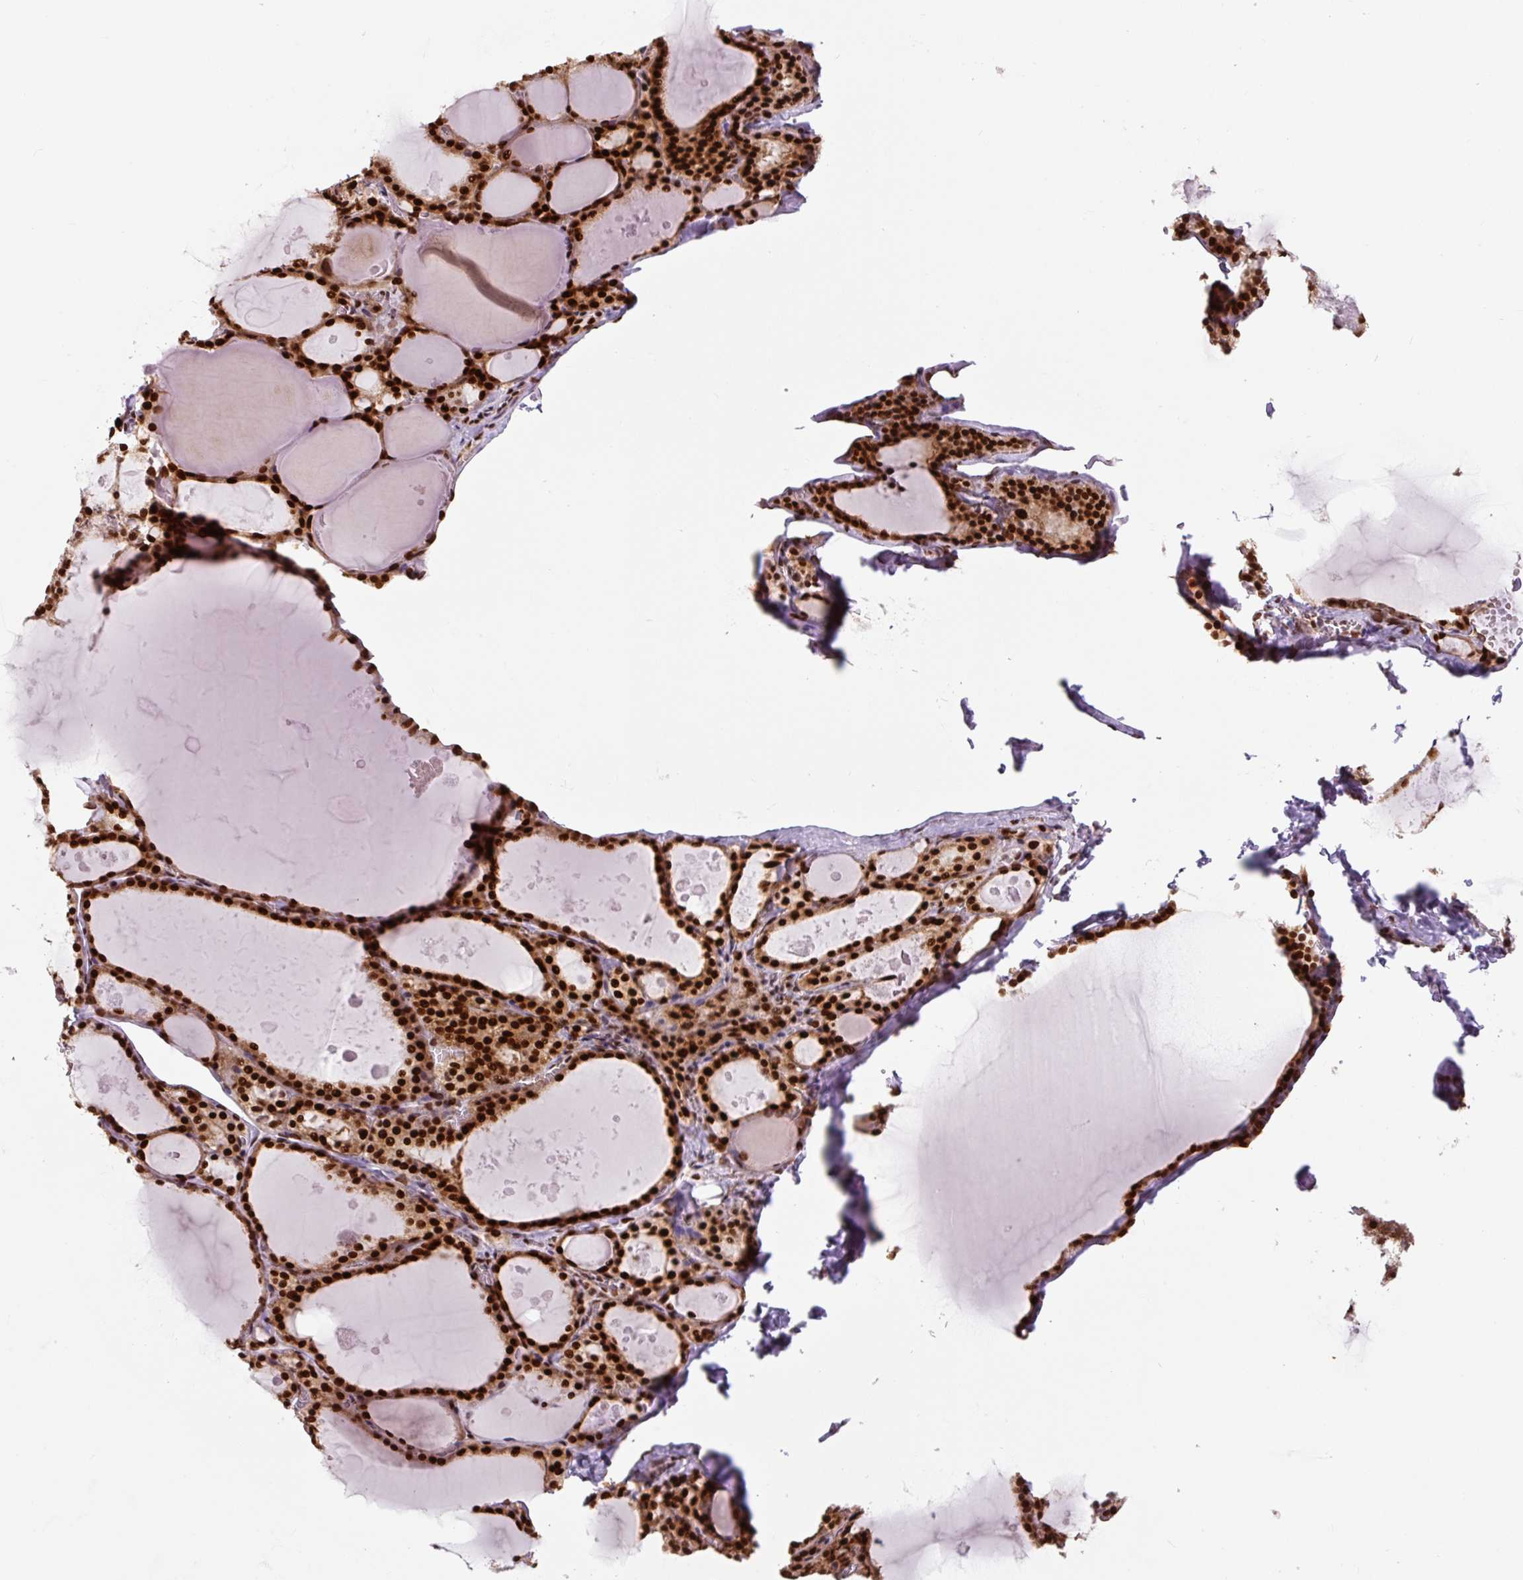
{"staining": {"intensity": "strong", "quantity": ">75%", "location": "nuclear"}, "tissue": "thyroid gland", "cell_type": "Glandular cells", "image_type": "normal", "snomed": [{"axis": "morphology", "description": "Normal tissue, NOS"}, {"axis": "topography", "description": "Thyroid gland"}], "caption": "Glandular cells reveal high levels of strong nuclear staining in about >75% of cells in normal human thyroid gland. Ihc stains the protein in brown and the nuclei are stained blue.", "gene": "FUS", "patient": {"sex": "male", "age": 56}}